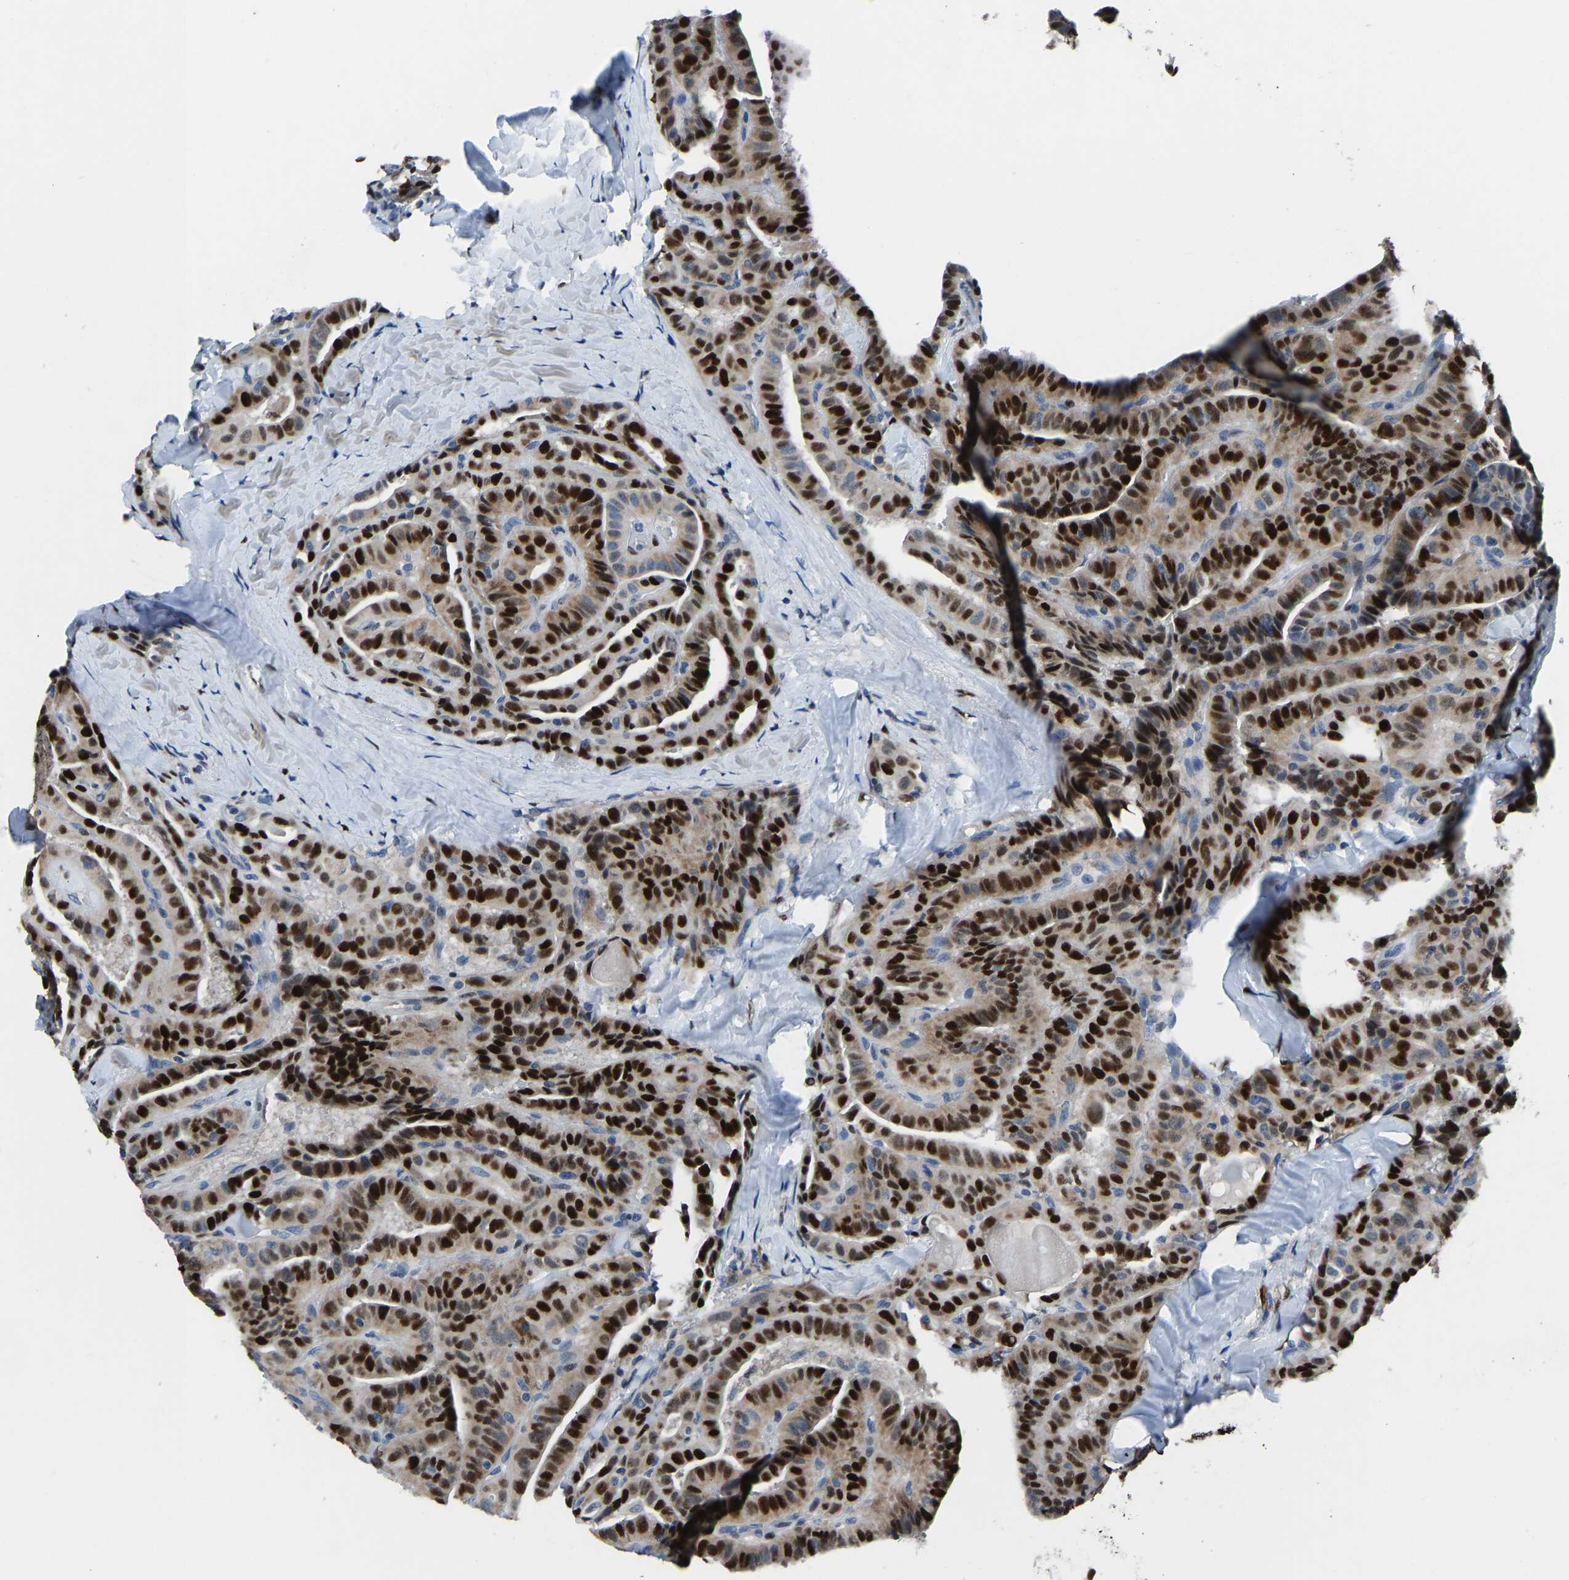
{"staining": {"intensity": "strong", "quantity": ">75%", "location": "nuclear"}, "tissue": "thyroid cancer", "cell_type": "Tumor cells", "image_type": "cancer", "snomed": [{"axis": "morphology", "description": "Papillary adenocarcinoma, NOS"}, {"axis": "topography", "description": "Thyroid gland"}], "caption": "Immunohistochemistry (IHC) histopathology image of thyroid papillary adenocarcinoma stained for a protein (brown), which demonstrates high levels of strong nuclear expression in about >75% of tumor cells.", "gene": "EGR1", "patient": {"sex": "male", "age": 77}}